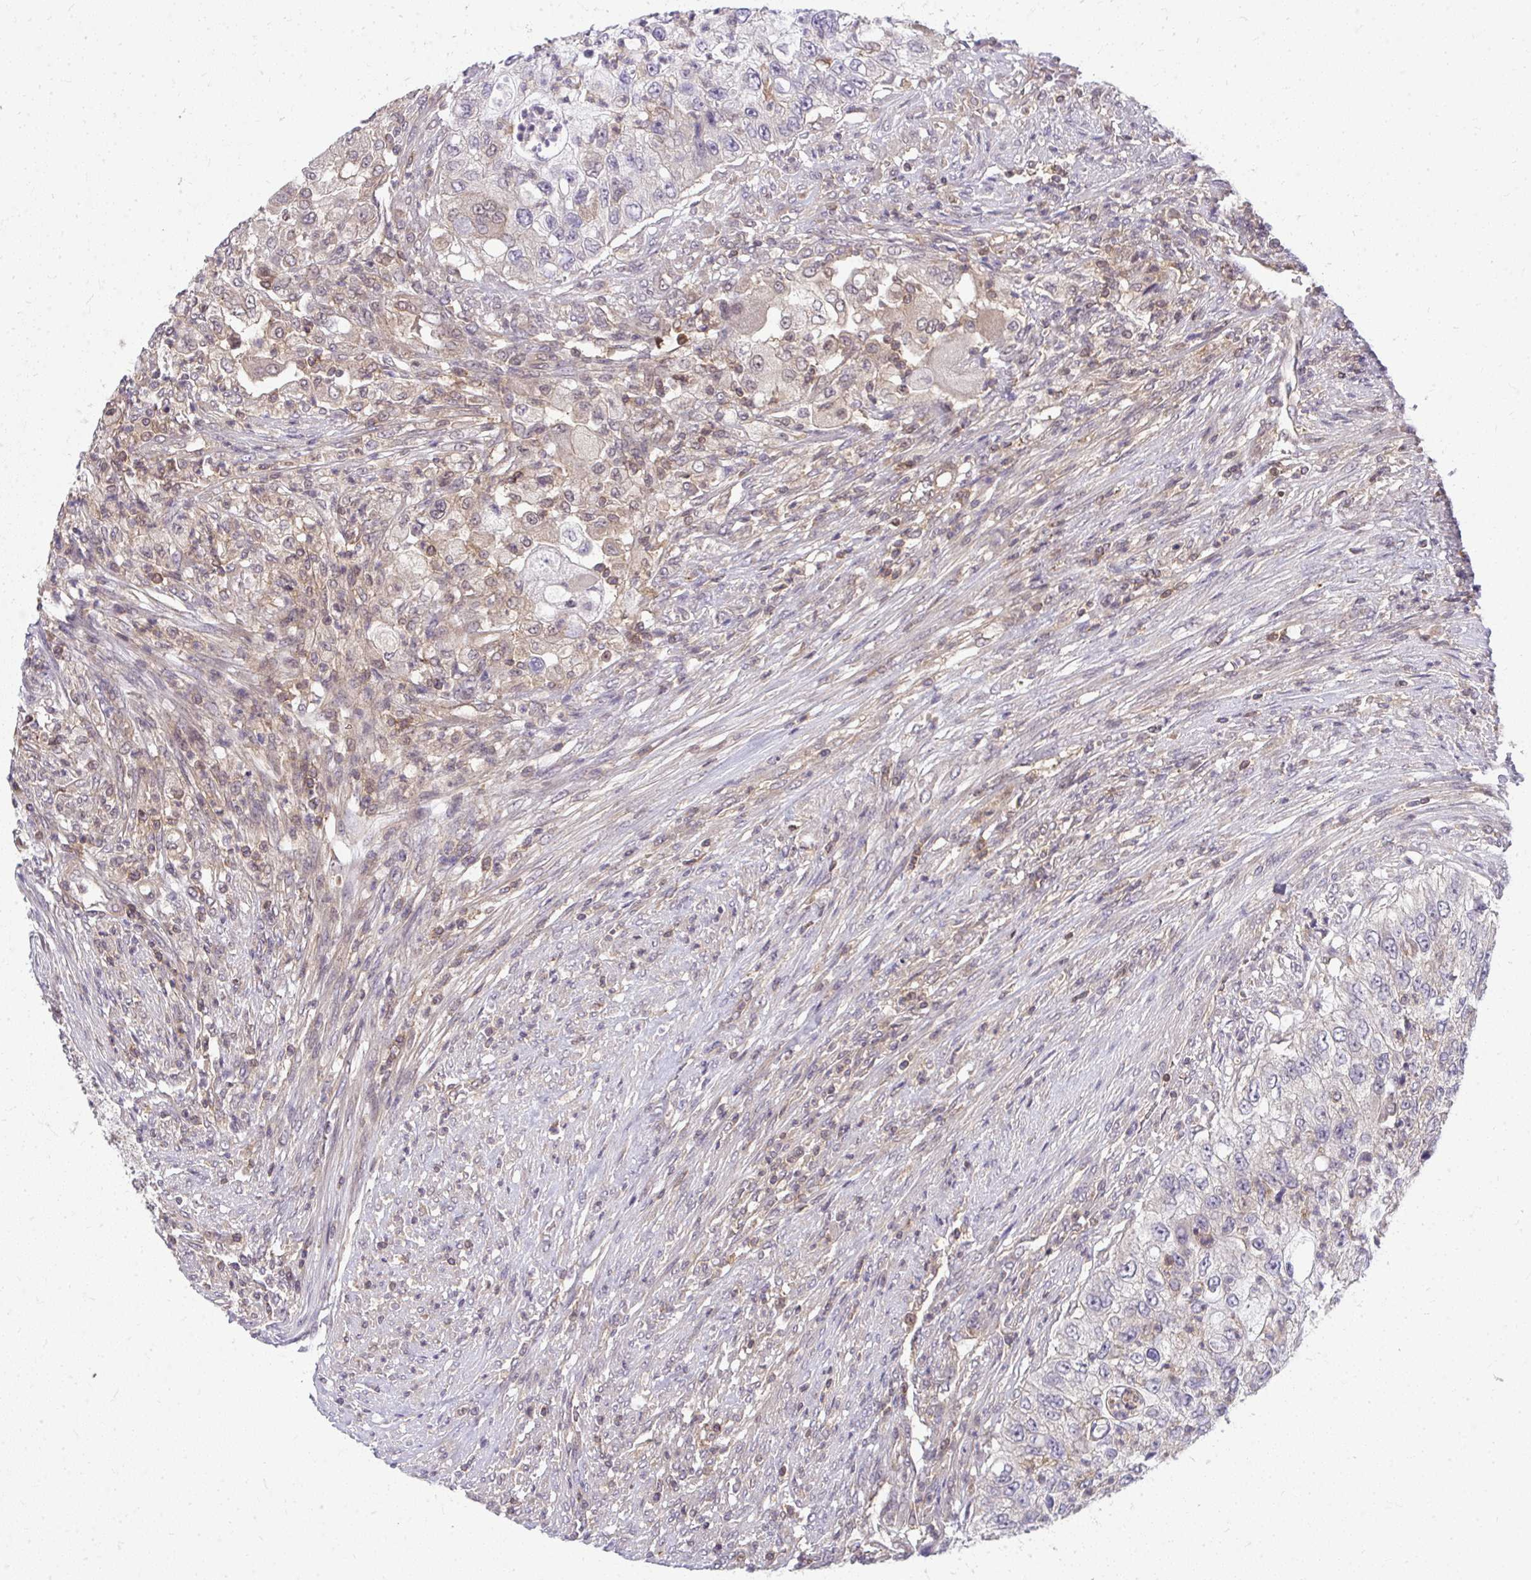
{"staining": {"intensity": "negative", "quantity": "none", "location": "none"}, "tissue": "urothelial cancer", "cell_type": "Tumor cells", "image_type": "cancer", "snomed": [{"axis": "morphology", "description": "Urothelial carcinoma, High grade"}, {"axis": "topography", "description": "Urinary bladder"}], "caption": "Tumor cells show no significant positivity in high-grade urothelial carcinoma.", "gene": "HDHD2", "patient": {"sex": "female", "age": 60}}